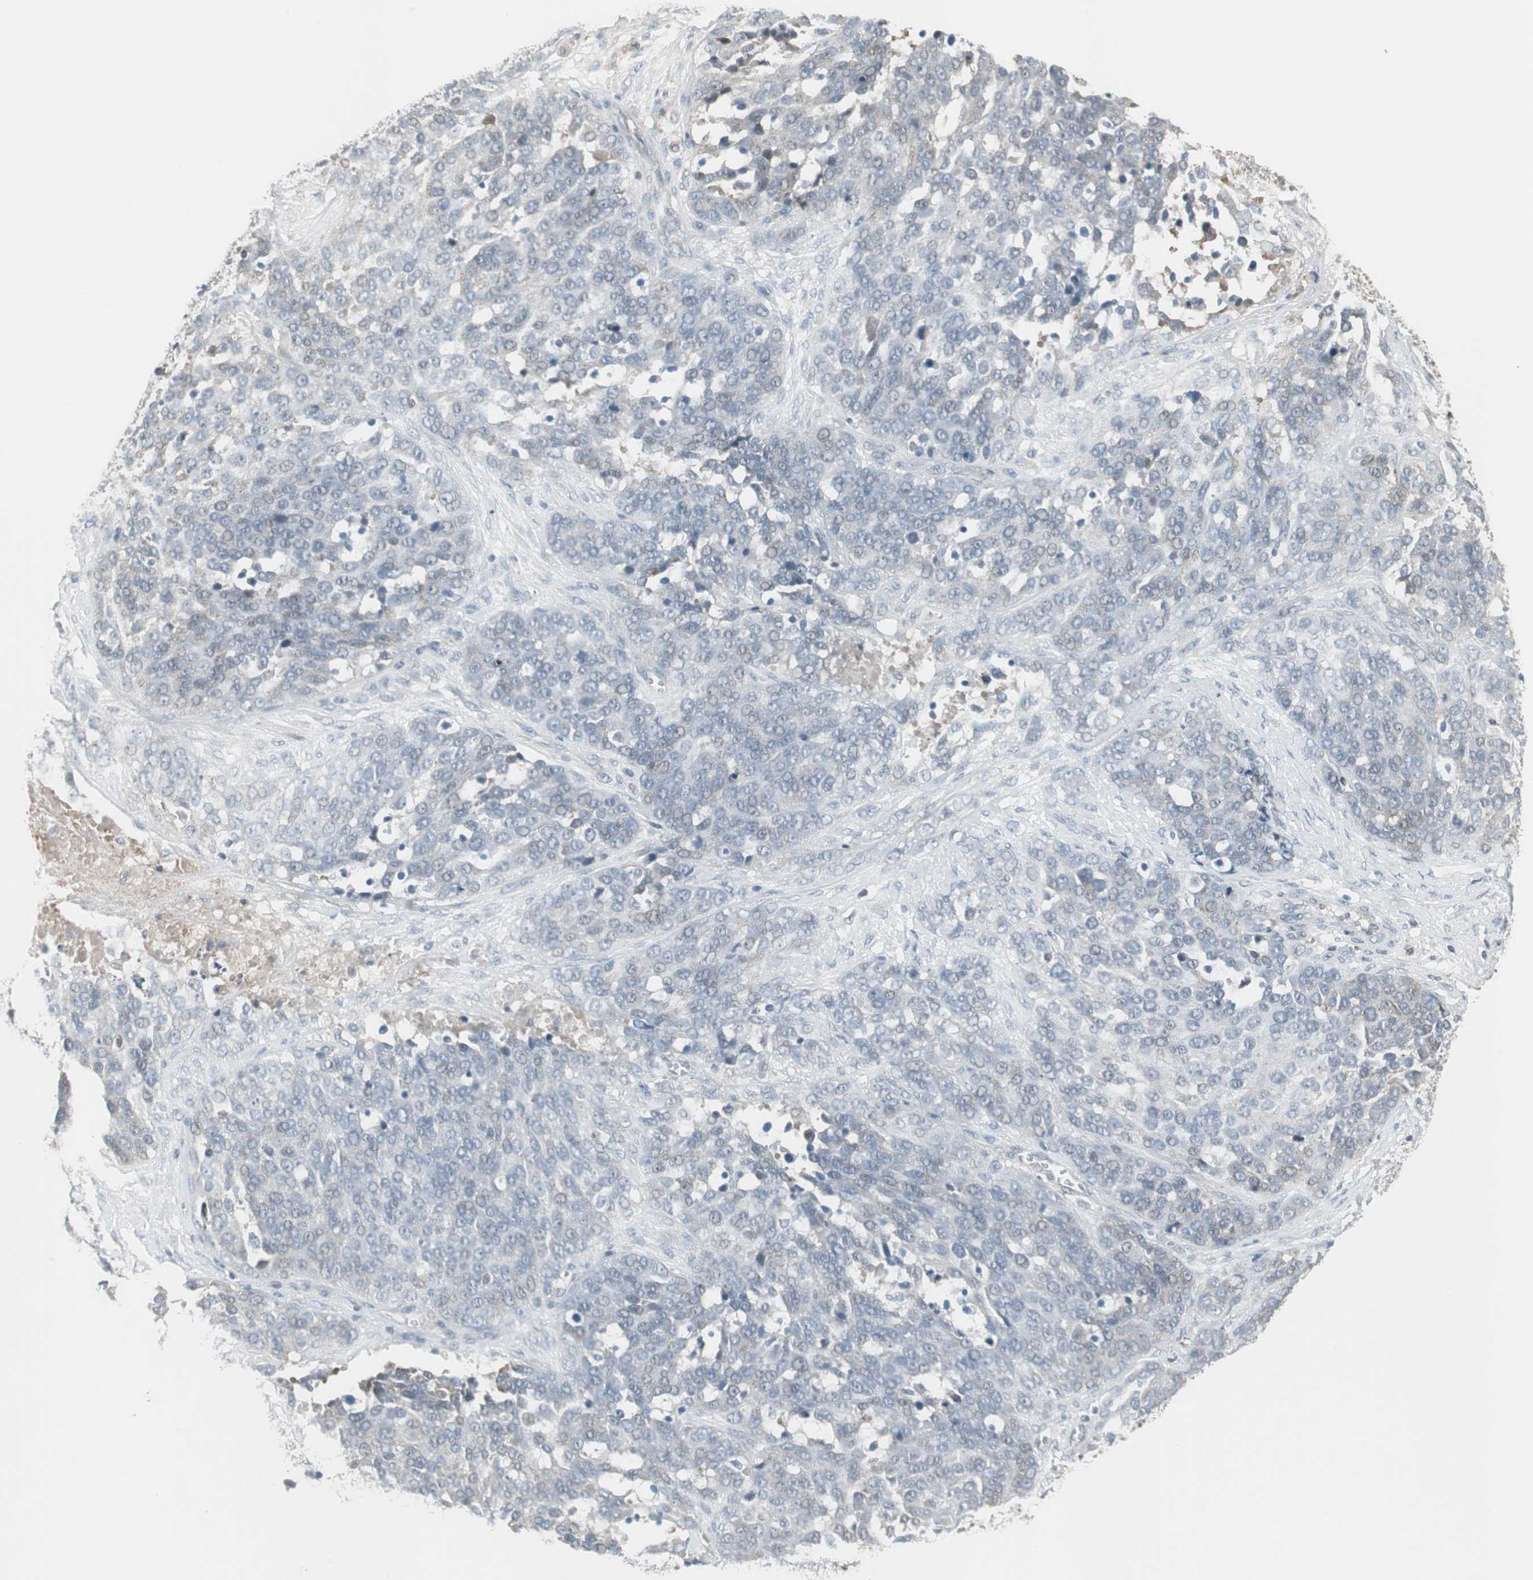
{"staining": {"intensity": "negative", "quantity": "none", "location": "none"}, "tissue": "ovarian cancer", "cell_type": "Tumor cells", "image_type": "cancer", "snomed": [{"axis": "morphology", "description": "Cystadenocarcinoma, serous, NOS"}, {"axis": "topography", "description": "Ovary"}], "caption": "The photomicrograph displays no staining of tumor cells in serous cystadenocarcinoma (ovarian).", "gene": "ZSCAN32", "patient": {"sex": "female", "age": 44}}